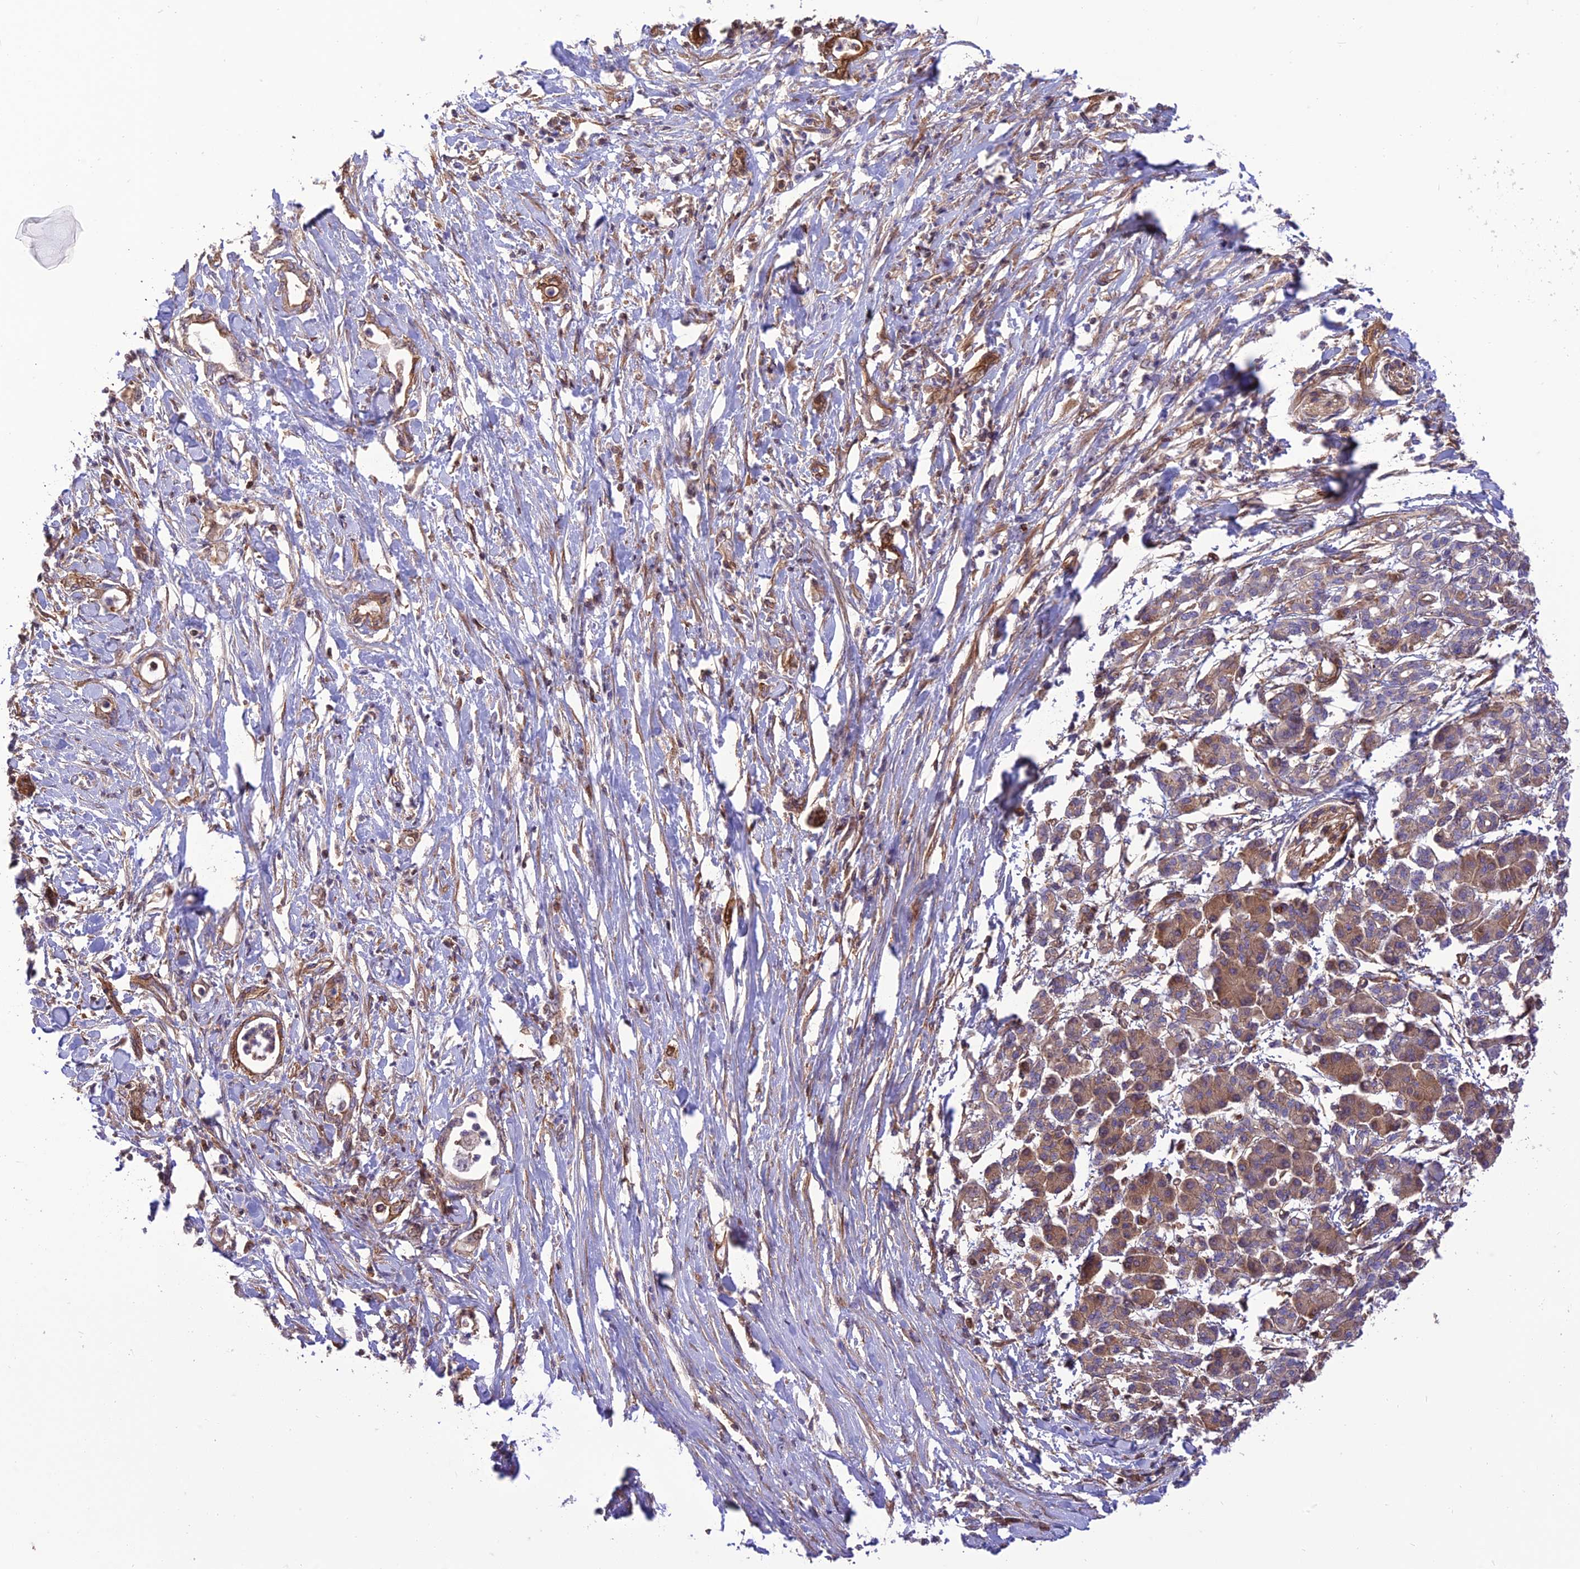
{"staining": {"intensity": "moderate", "quantity": "25%-75%", "location": "cytoplasmic/membranous"}, "tissue": "pancreatic cancer", "cell_type": "Tumor cells", "image_type": "cancer", "snomed": [{"axis": "morphology", "description": "Normal tissue, NOS"}, {"axis": "morphology", "description": "Adenocarcinoma, NOS"}, {"axis": "topography", "description": "Pancreas"}], "caption": "This is a micrograph of immunohistochemistry (IHC) staining of pancreatic adenocarcinoma, which shows moderate positivity in the cytoplasmic/membranous of tumor cells.", "gene": "HPSE2", "patient": {"sex": "female", "age": 55}}